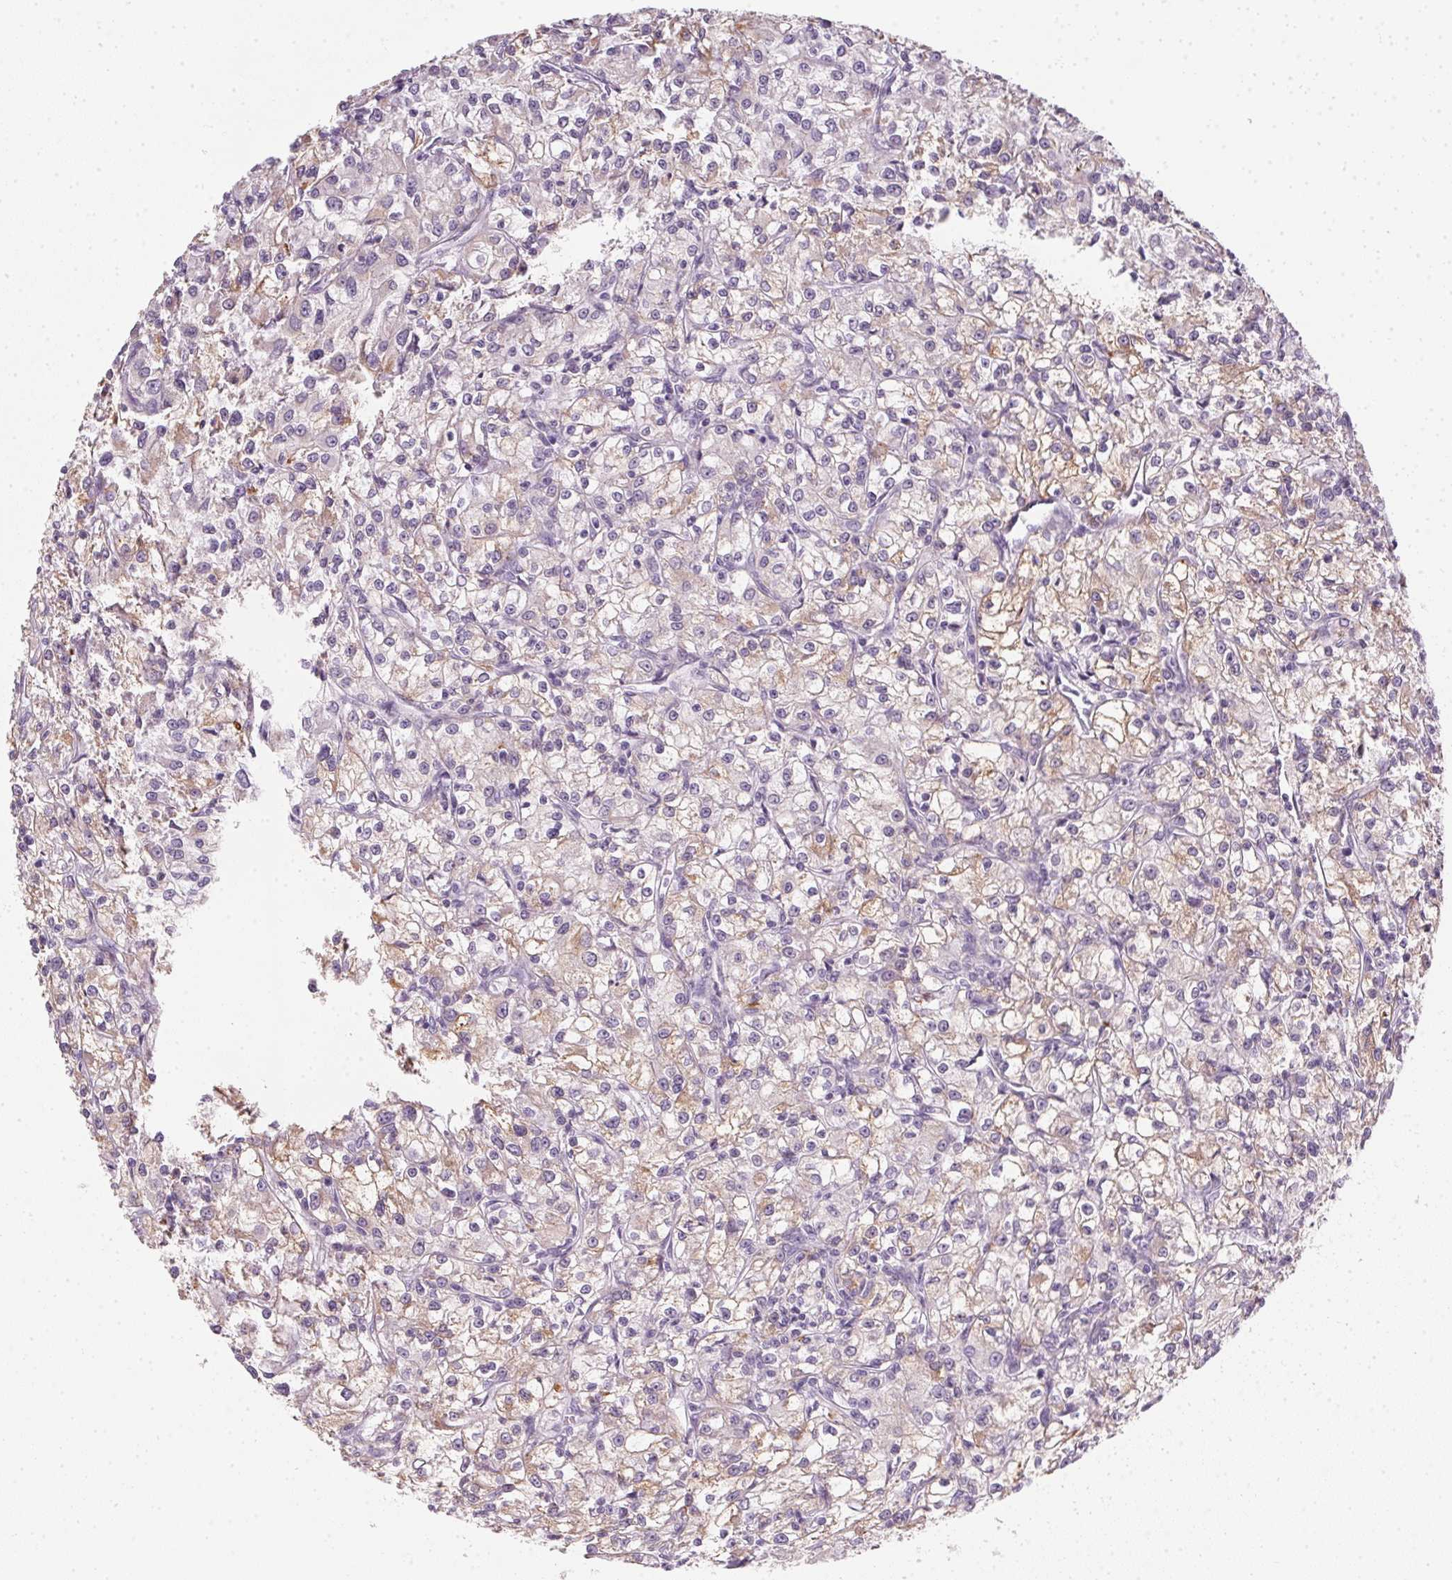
{"staining": {"intensity": "moderate", "quantity": "25%-75%", "location": "cytoplasmic/membranous"}, "tissue": "renal cancer", "cell_type": "Tumor cells", "image_type": "cancer", "snomed": [{"axis": "morphology", "description": "Adenocarcinoma, NOS"}, {"axis": "topography", "description": "Kidney"}], "caption": "The histopathology image shows staining of renal cancer (adenocarcinoma), revealing moderate cytoplasmic/membranous protein positivity (brown color) within tumor cells.", "gene": "TMEM72", "patient": {"sex": "female", "age": 59}}